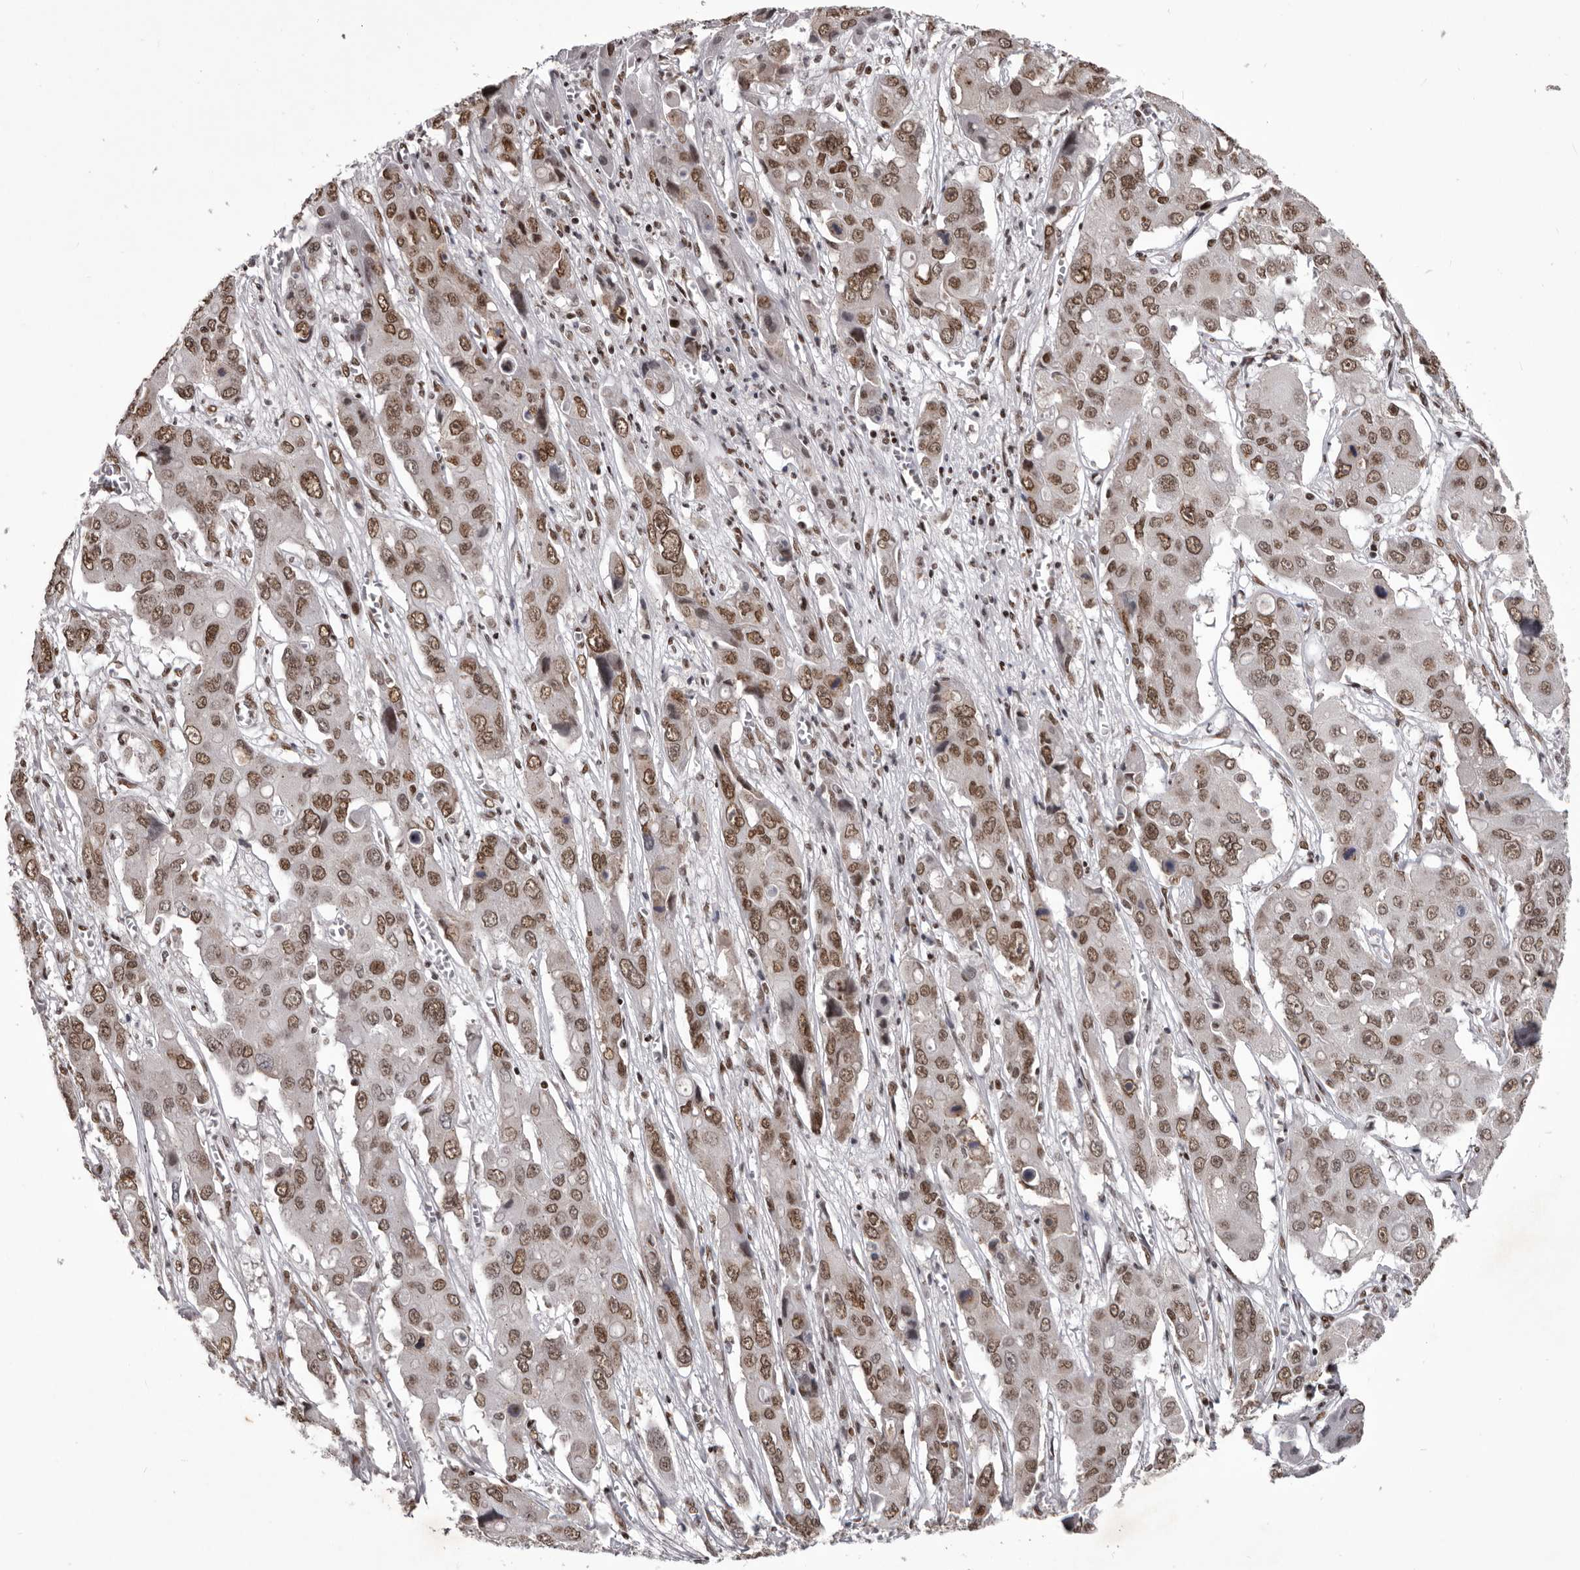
{"staining": {"intensity": "moderate", "quantity": ">75%", "location": "nuclear"}, "tissue": "liver cancer", "cell_type": "Tumor cells", "image_type": "cancer", "snomed": [{"axis": "morphology", "description": "Cholangiocarcinoma"}, {"axis": "topography", "description": "Liver"}], "caption": "This is an image of IHC staining of liver cancer (cholangiocarcinoma), which shows moderate positivity in the nuclear of tumor cells.", "gene": "NUMA1", "patient": {"sex": "male", "age": 67}}